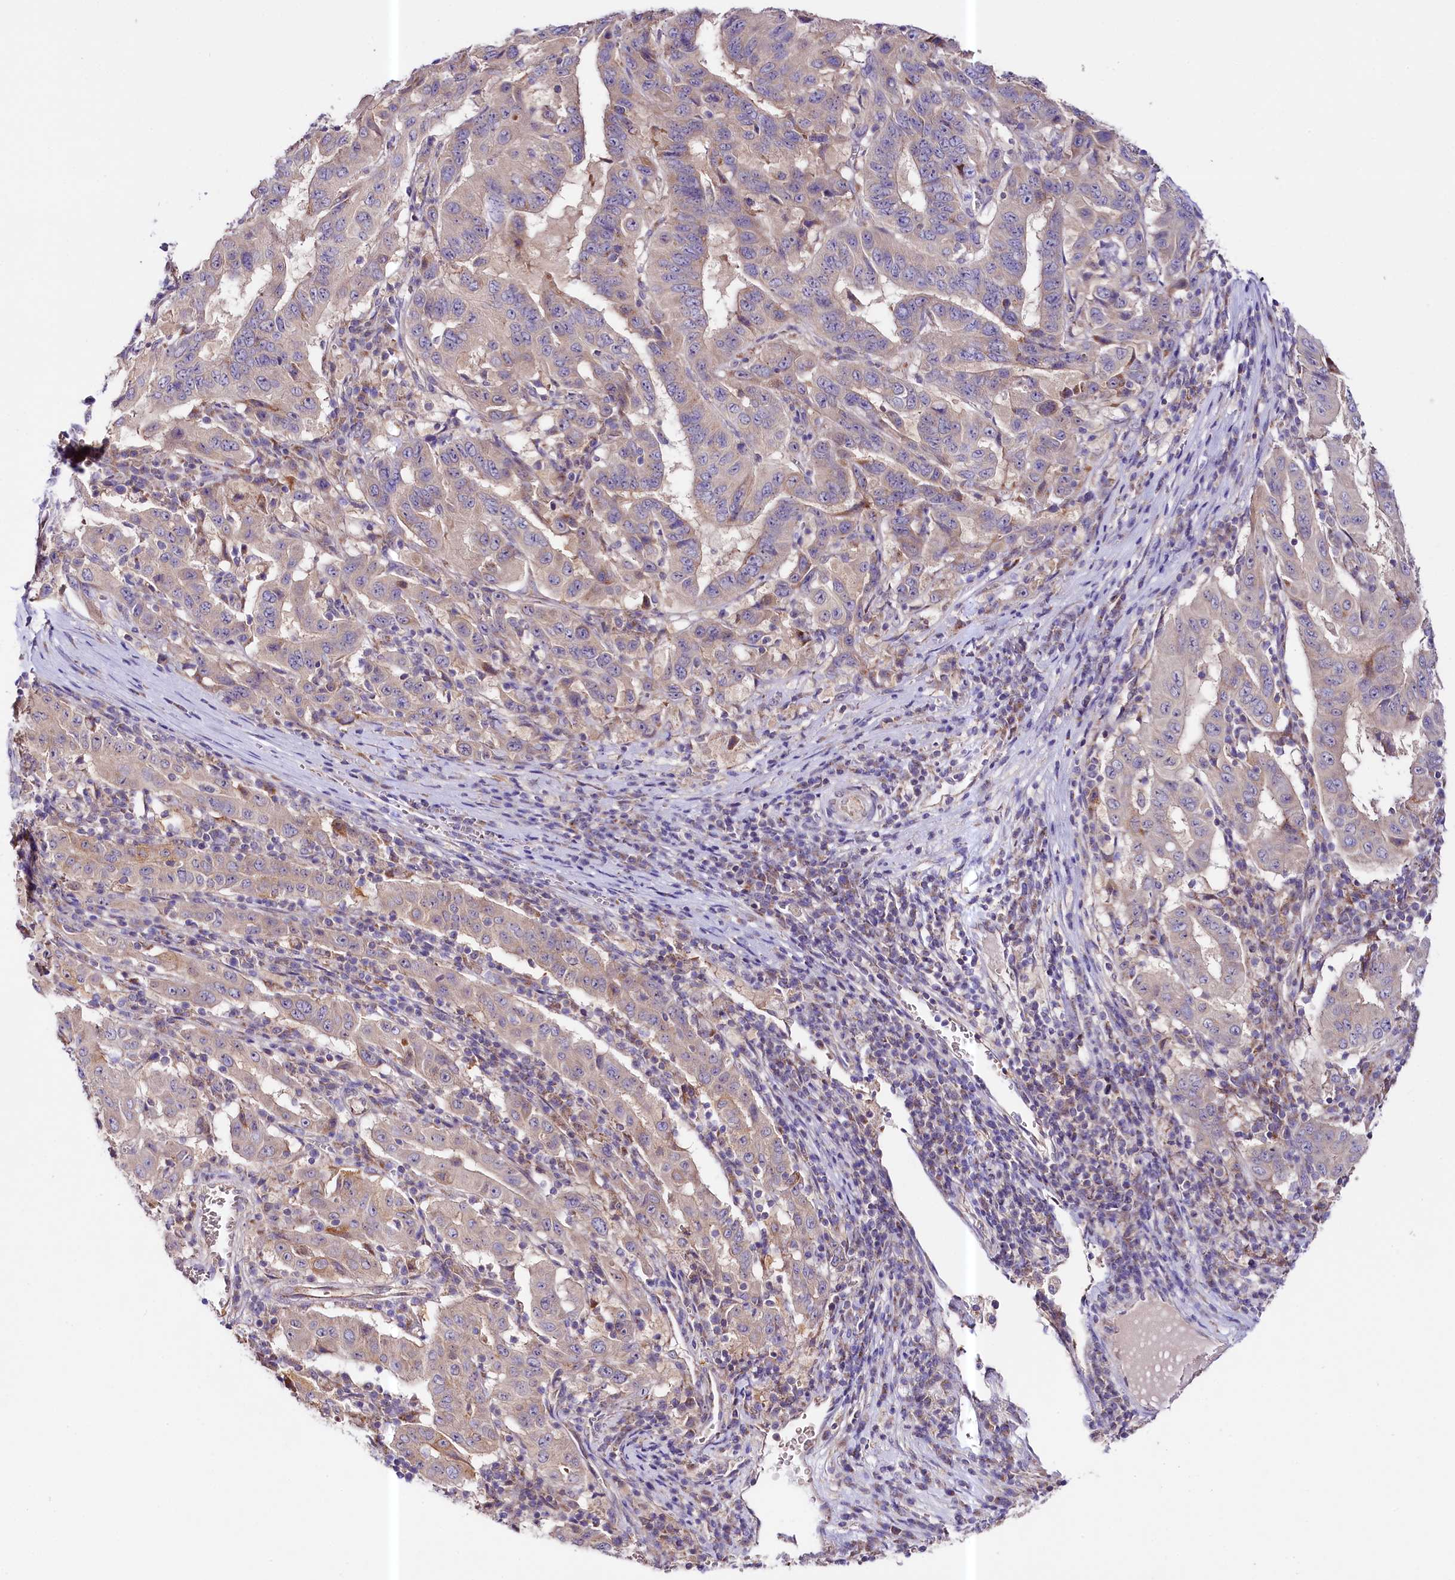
{"staining": {"intensity": "weak", "quantity": "25%-75%", "location": "cytoplasmic/membranous"}, "tissue": "pancreatic cancer", "cell_type": "Tumor cells", "image_type": "cancer", "snomed": [{"axis": "morphology", "description": "Adenocarcinoma, NOS"}, {"axis": "topography", "description": "Pancreas"}], "caption": "DAB (3,3'-diaminobenzidine) immunohistochemical staining of adenocarcinoma (pancreatic) demonstrates weak cytoplasmic/membranous protein positivity in about 25%-75% of tumor cells.", "gene": "CEP295", "patient": {"sex": "male", "age": 63}}